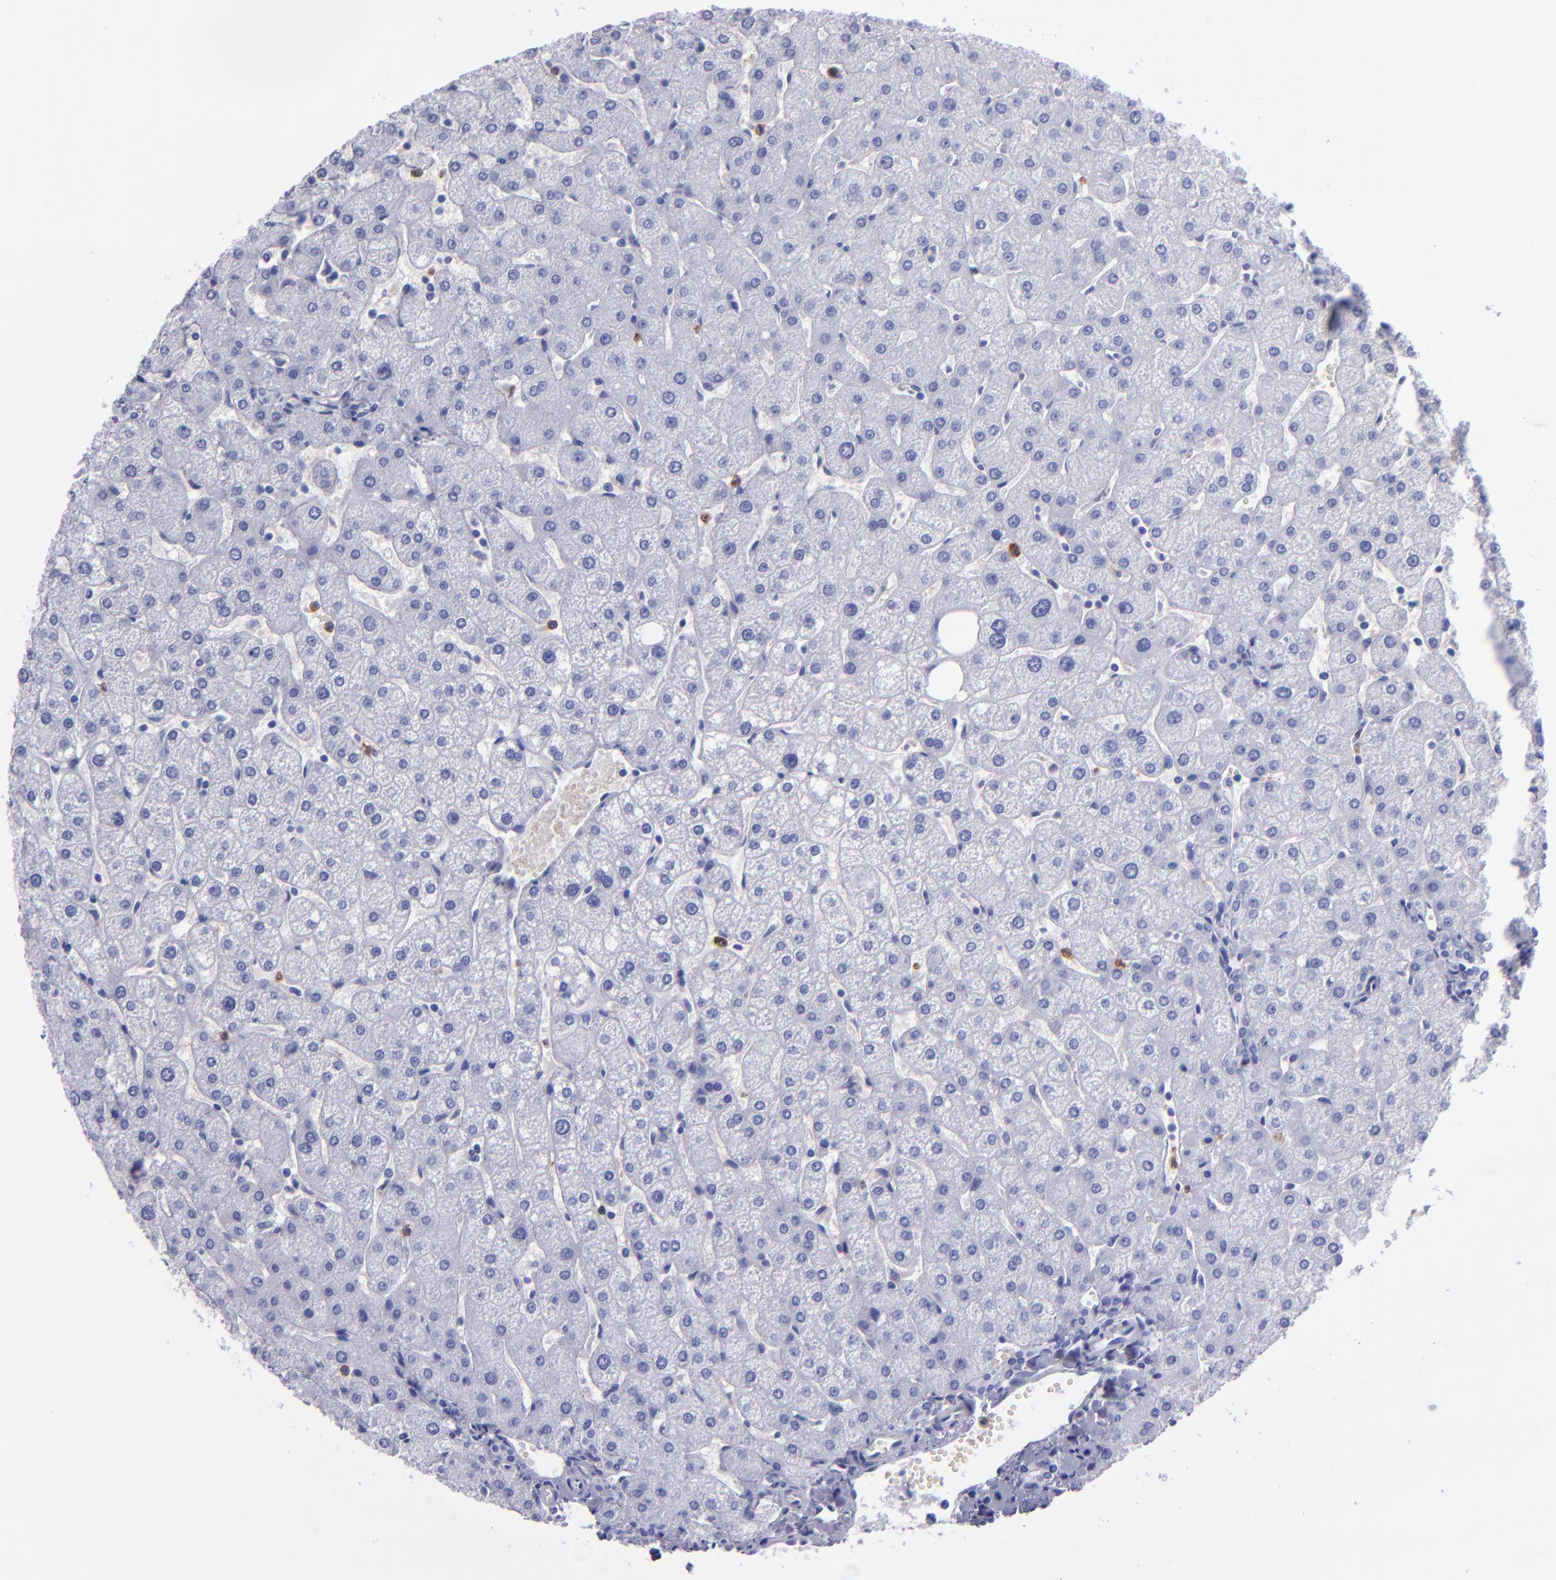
{"staining": {"intensity": "negative", "quantity": "none", "location": "none"}, "tissue": "liver", "cell_type": "Cholangiocytes", "image_type": "normal", "snomed": [{"axis": "morphology", "description": "Normal tissue, NOS"}, {"axis": "topography", "description": "Liver"}], "caption": "Immunohistochemical staining of normal human liver shows no significant positivity in cholangiocytes. (Stains: DAB immunohistochemistry (IHC) with hematoxylin counter stain, Microscopy: brightfield microscopy at high magnification).", "gene": "CR1", "patient": {"sex": "male", "age": 67}}